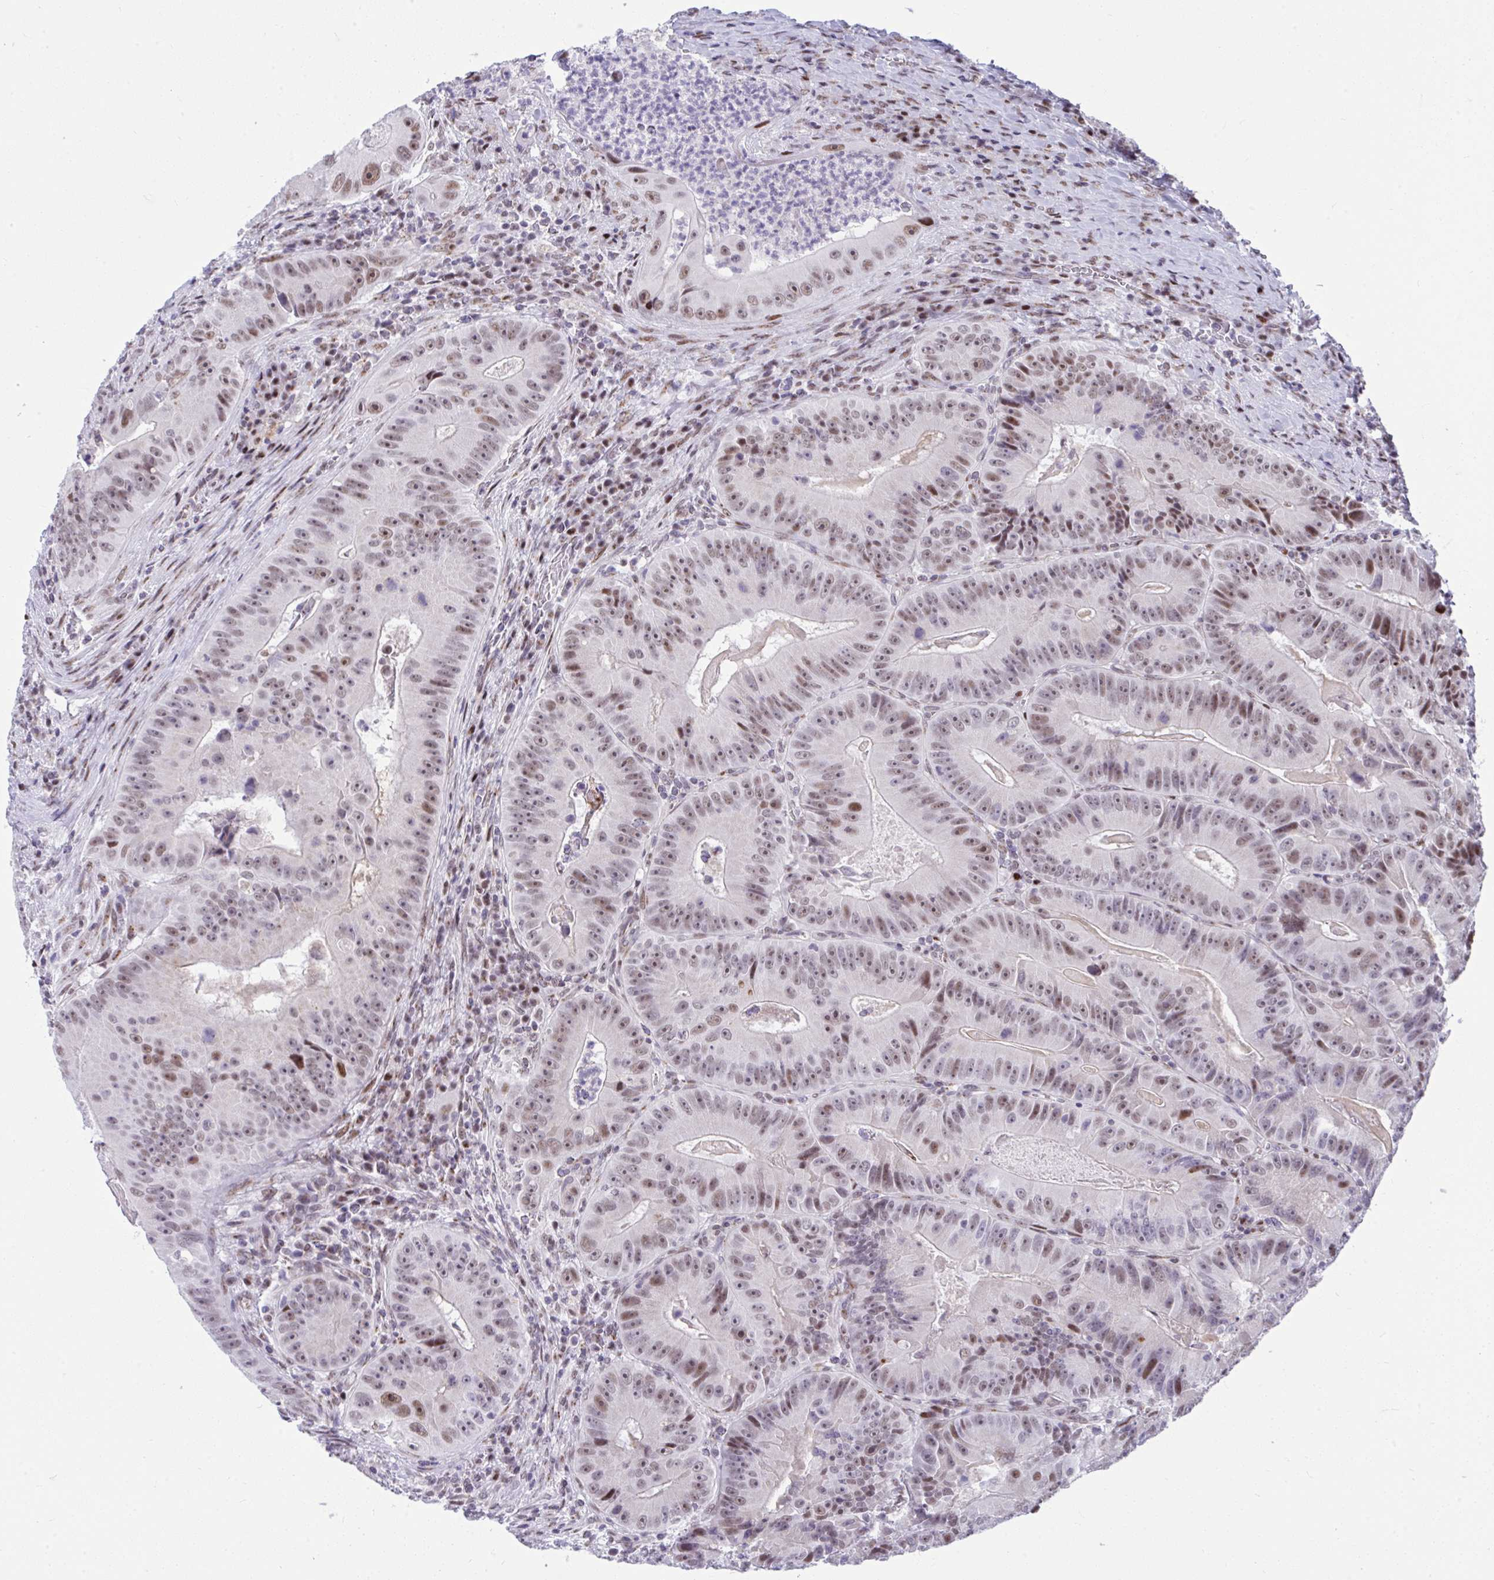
{"staining": {"intensity": "moderate", "quantity": "25%-75%", "location": "nuclear"}, "tissue": "colorectal cancer", "cell_type": "Tumor cells", "image_type": "cancer", "snomed": [{"axis": "morphology", "description": "Adenocarcinoma, NOS"}, {"axis": "topography", "description": "Colon"}], "caption": "Protein expression analysis of adenocarcinoma (colorectal) displays moderate nuclear expression in about 25%-75% of tumor cells.", "gene": "SLC35C2", "patient": {"sex": "female", "age": 86}}